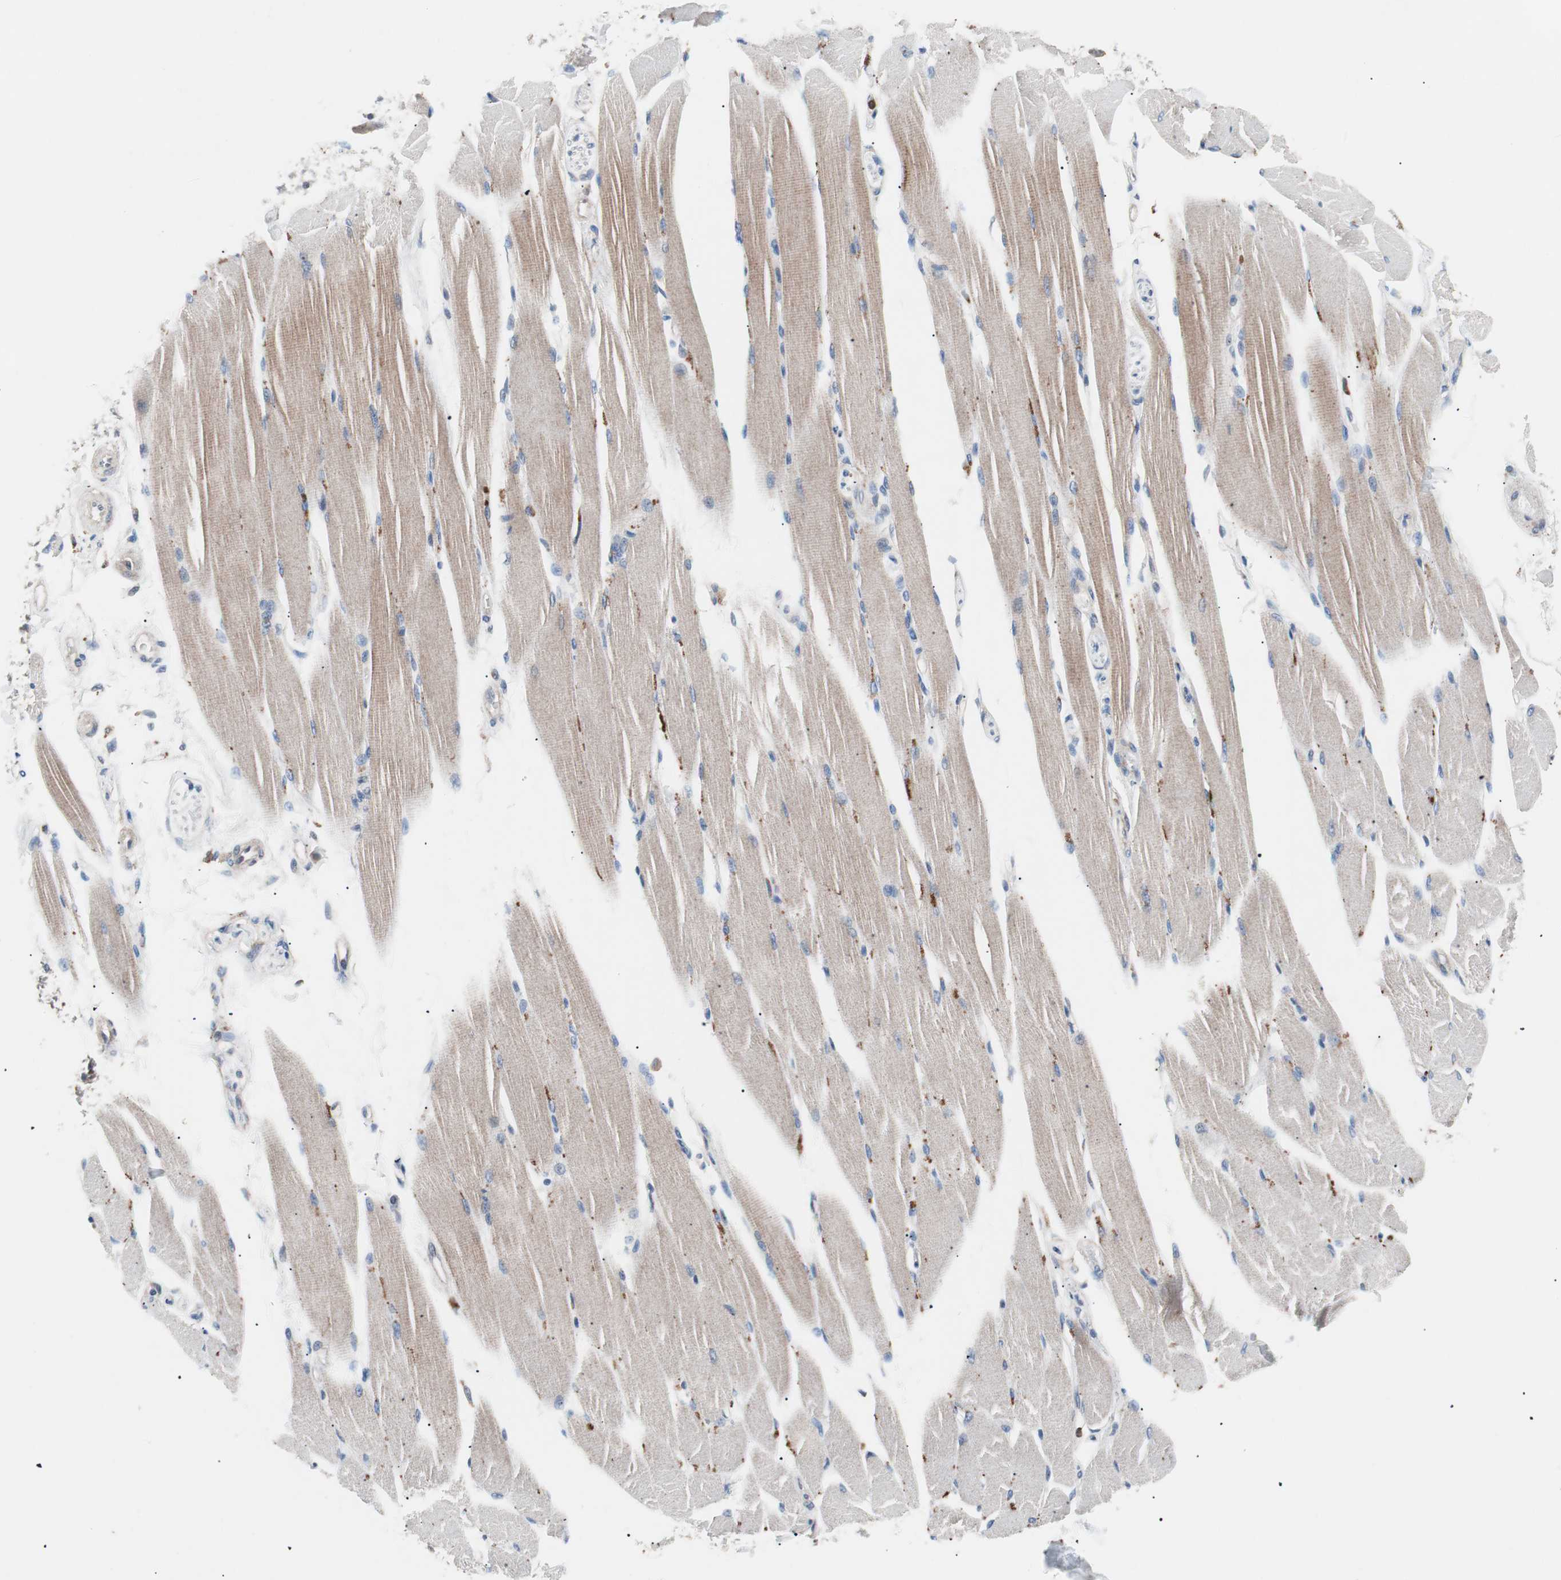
{"staining": {"intensity": "moderate", "quantity": "25%-75%", "location": "cytoplasmic/membranous"}, "tissue": "skeletal muscle", "cell_type": "Myocytes", "image_type": "normal", "snomed": [{"axis": "morphology", "description": "Normal tissue, NOS"}, {"axis": "topography", "description": "Skeletal muscle"}, {"axis": "topography", "description": "Peripheral nerve tissue"}], "caption": "IHC micrograph of normal skeletal muscle stained for a protein (brown), which displays medium levels of moderate cytoplasmic/membranous staining in approximately 25%-75% of myocytes.", "gene": "PIK3R1", "patient": {"sex": "female", "age": 84}}